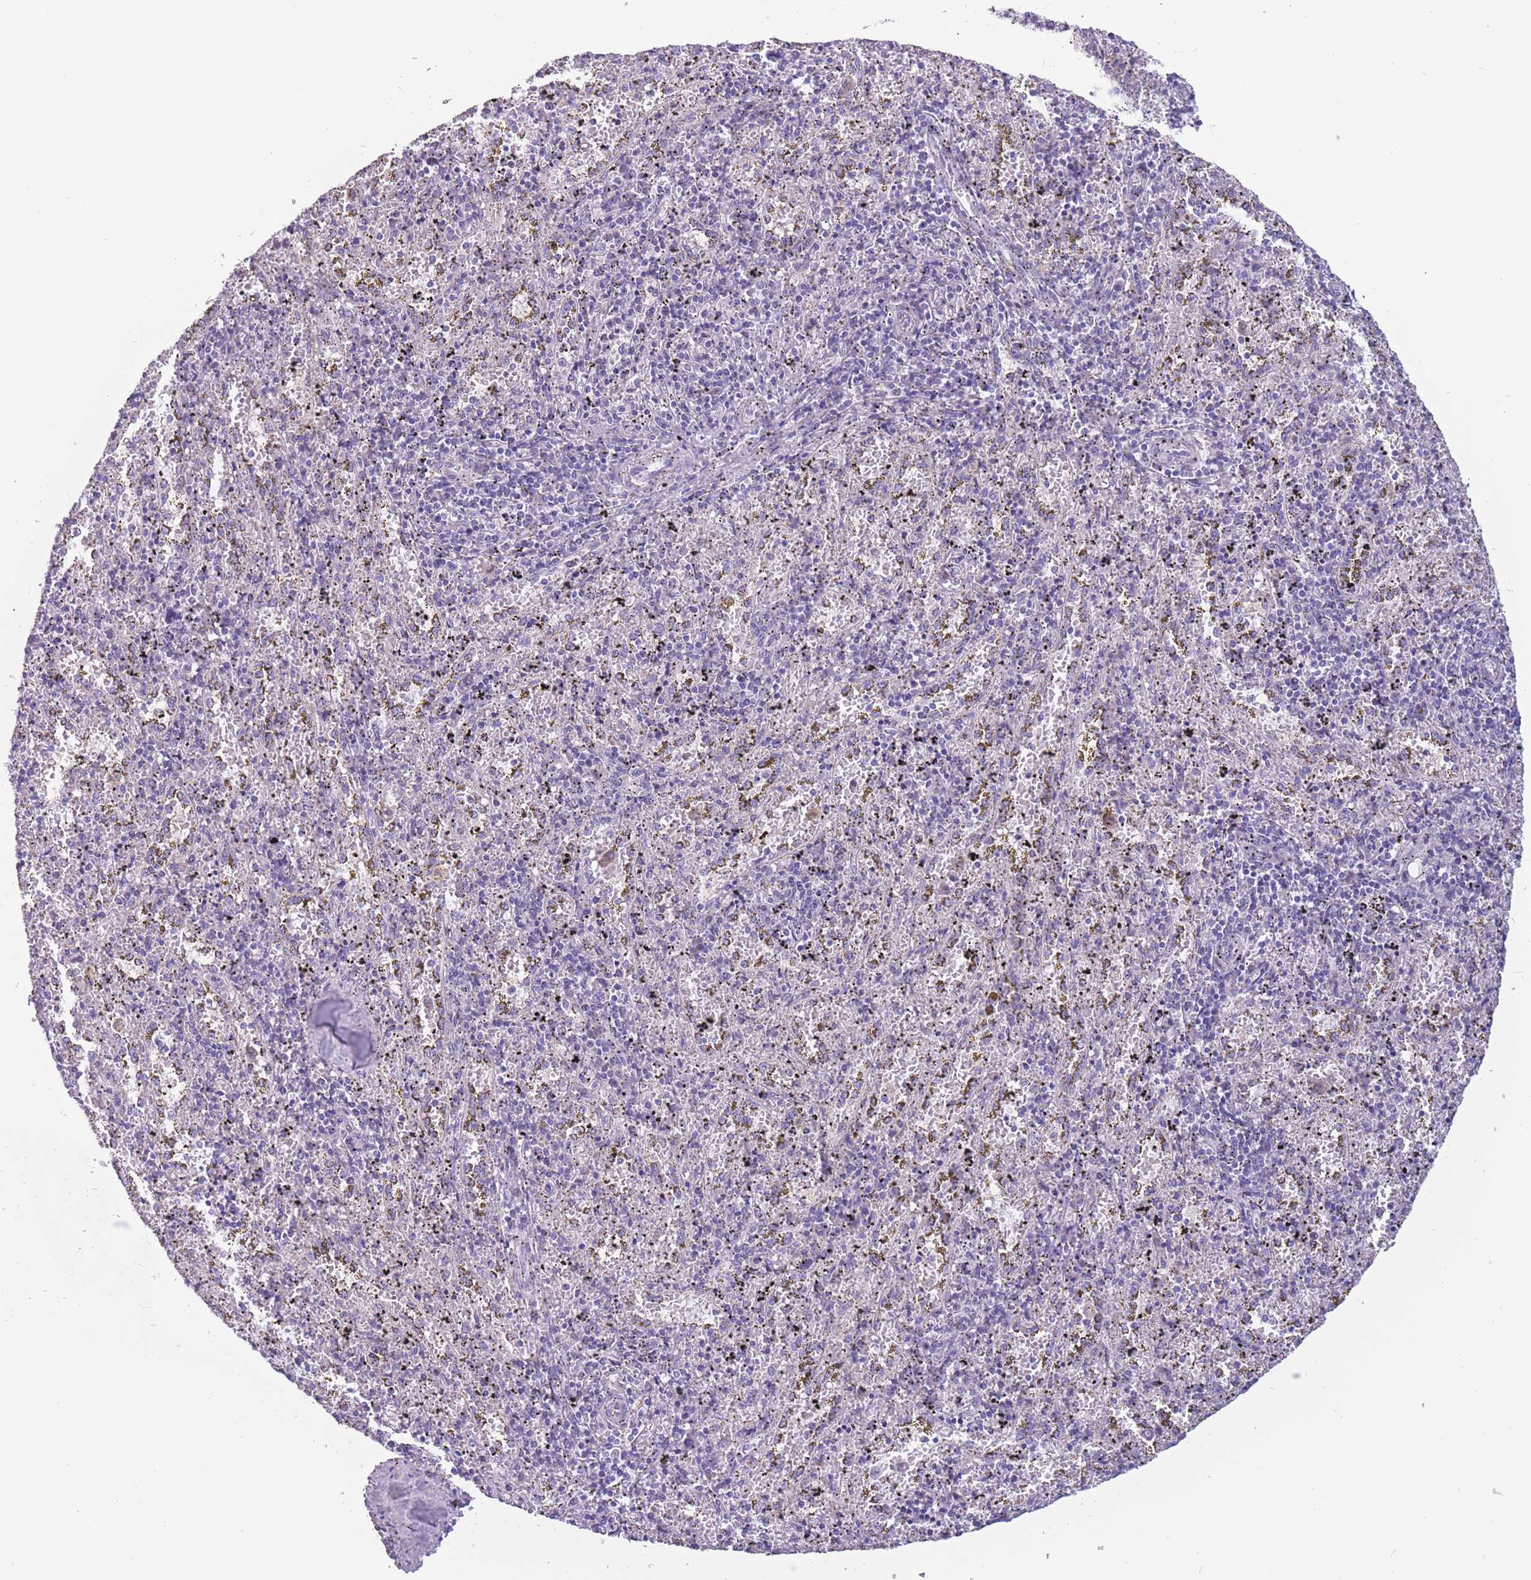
{"staining": {"intensity": "negative", "quantity": "none", "location": "none"}, "tissue": "spleen", "cell_type": "Cells in red pulp", "image_type": "normal", "snomed": [{"axis": "morphology", "description": "Normal tissue, NOS"}, {"axis": "topography", "description": "Spleen"}], "caption": "IHC of benign human spleen reveals no staining in cells in red pulp.", "gene": "BOP1", "patient": {"sex": "male", "age": 11}}